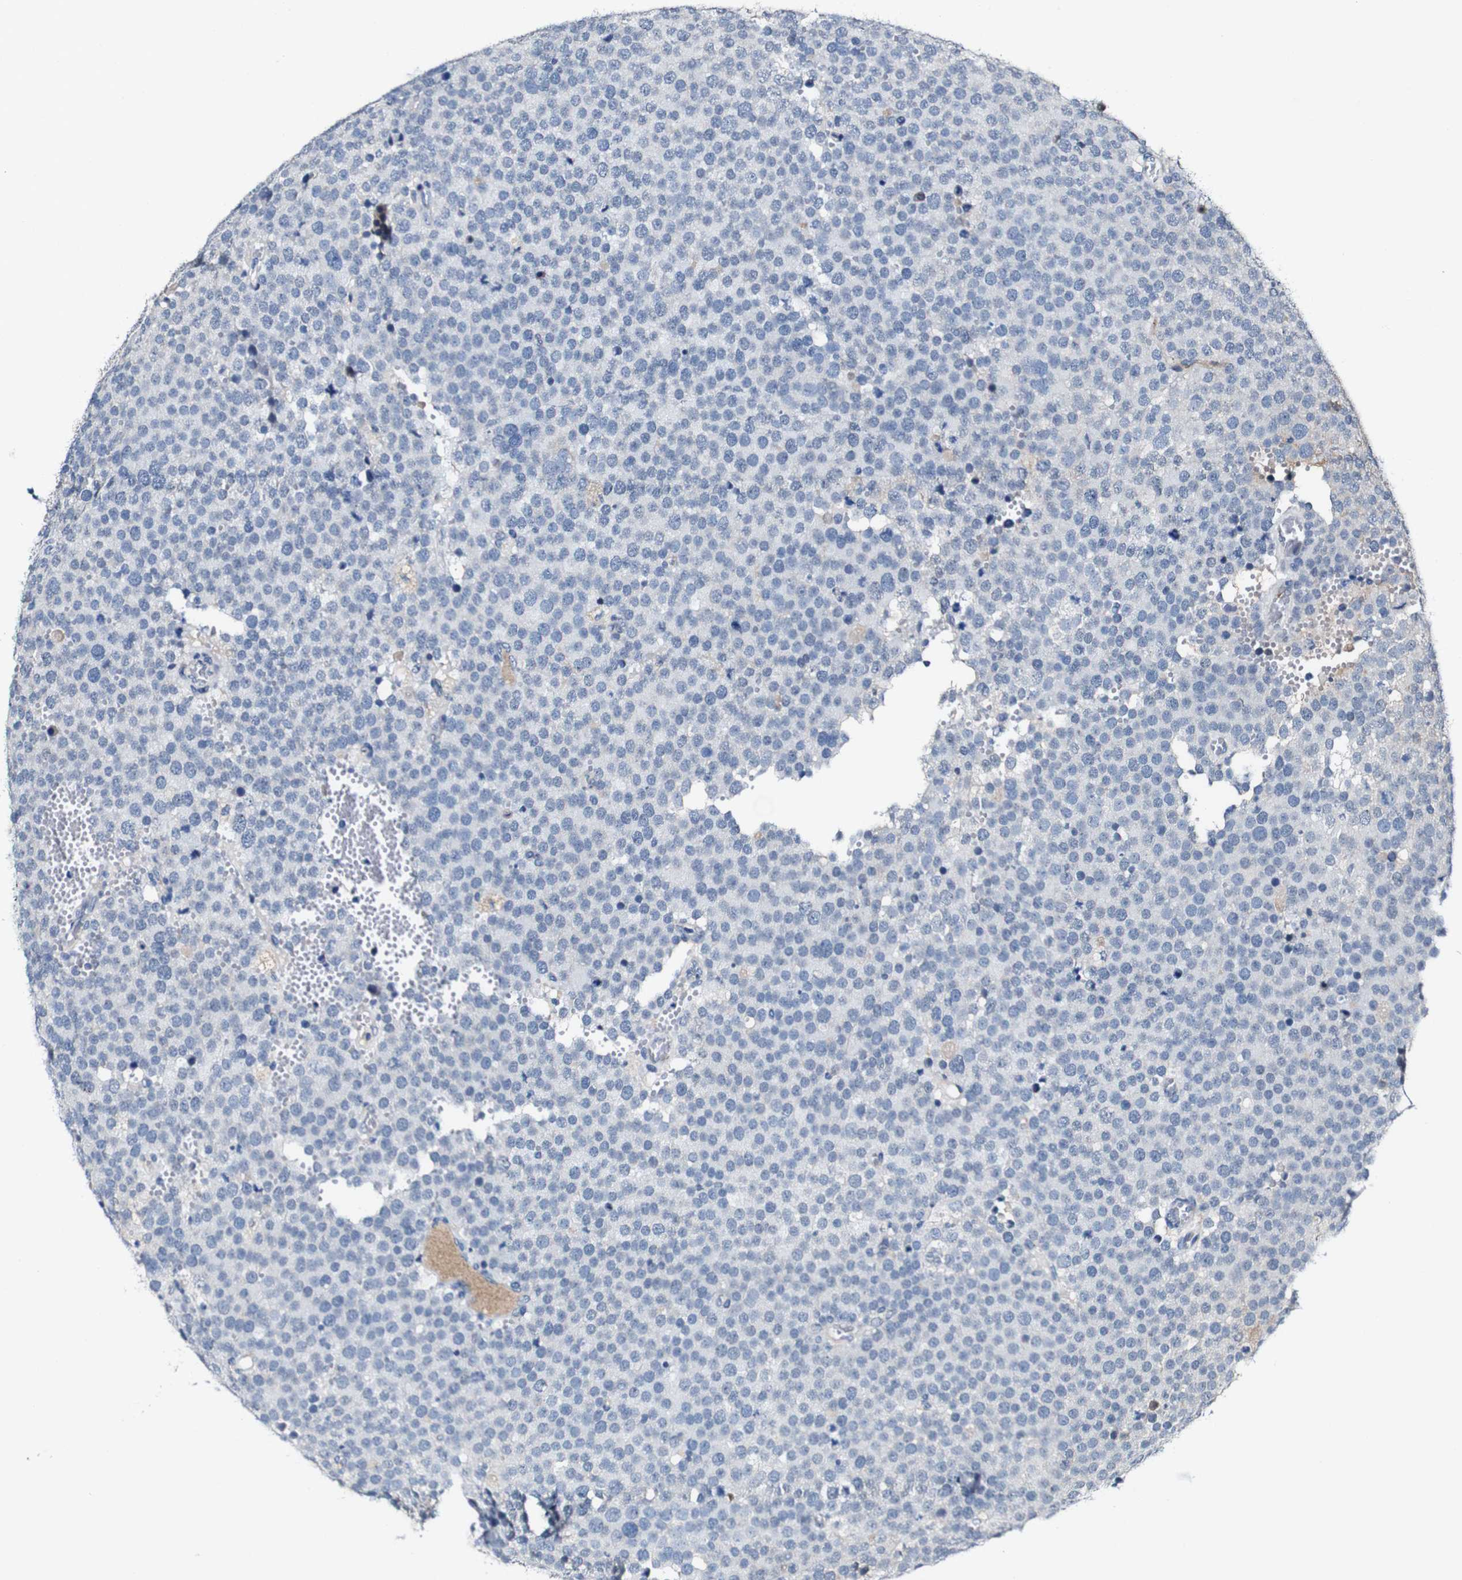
{"staining": {"intensity": "negative", "quantity": "none", "location": "none"}, "tissue": "testis cancer", "cell_type": "Tumor cells", "image_type": "cancer", "snomed": [{"axis": "morphology", "description": "Normal tissue, NOS"}, {"axis": "morphology", "description": "Seminoma, NOS"}, {"axis": "topography", "description": "Testis"}], "caption": "Human testis seminoma stained for a protein using immunohistochemistry shows no expression in tumor cells.", "gene": "GRAMD1A", "patient": {"sex": "male", "age": 71}}